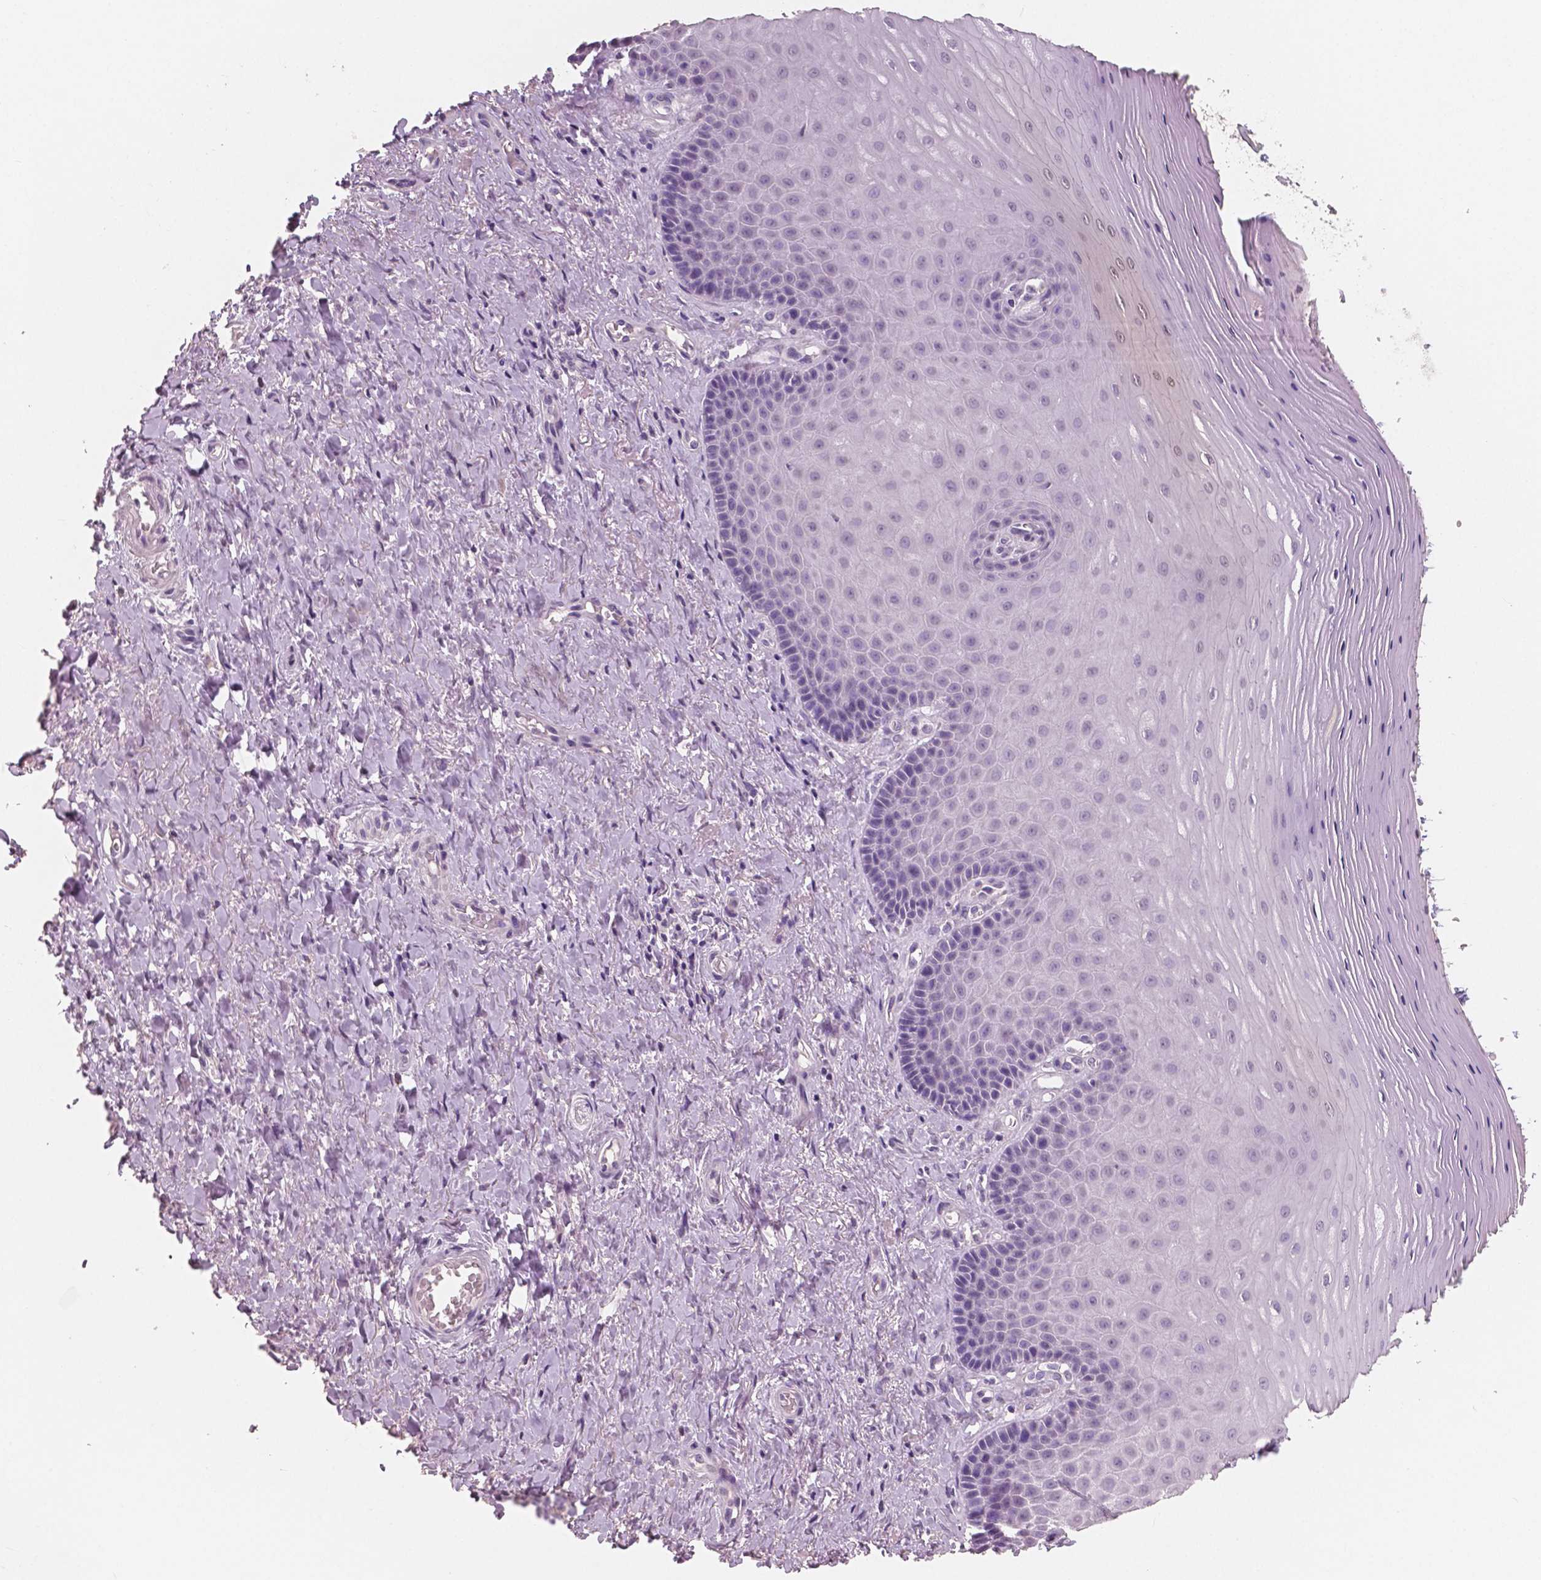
{"staining": {"intensity": "negative", "quantity": "none", "location": "none"}, "tissue": "vagina", "cell_type": "Squamous epithelial cells", "image_type": "normal", "snomed": [{"axis": "morphology", "description": "Normal tissue, NOS"}, {"axis": "topography", "description": "Vagina"}], "caption": "Immunohistochemical staining of benign vagina demonstrates no significant expression in squamous epithelial cells.", "gene": "NECAB1", "patient": {"sex": "female", "age": 83}}